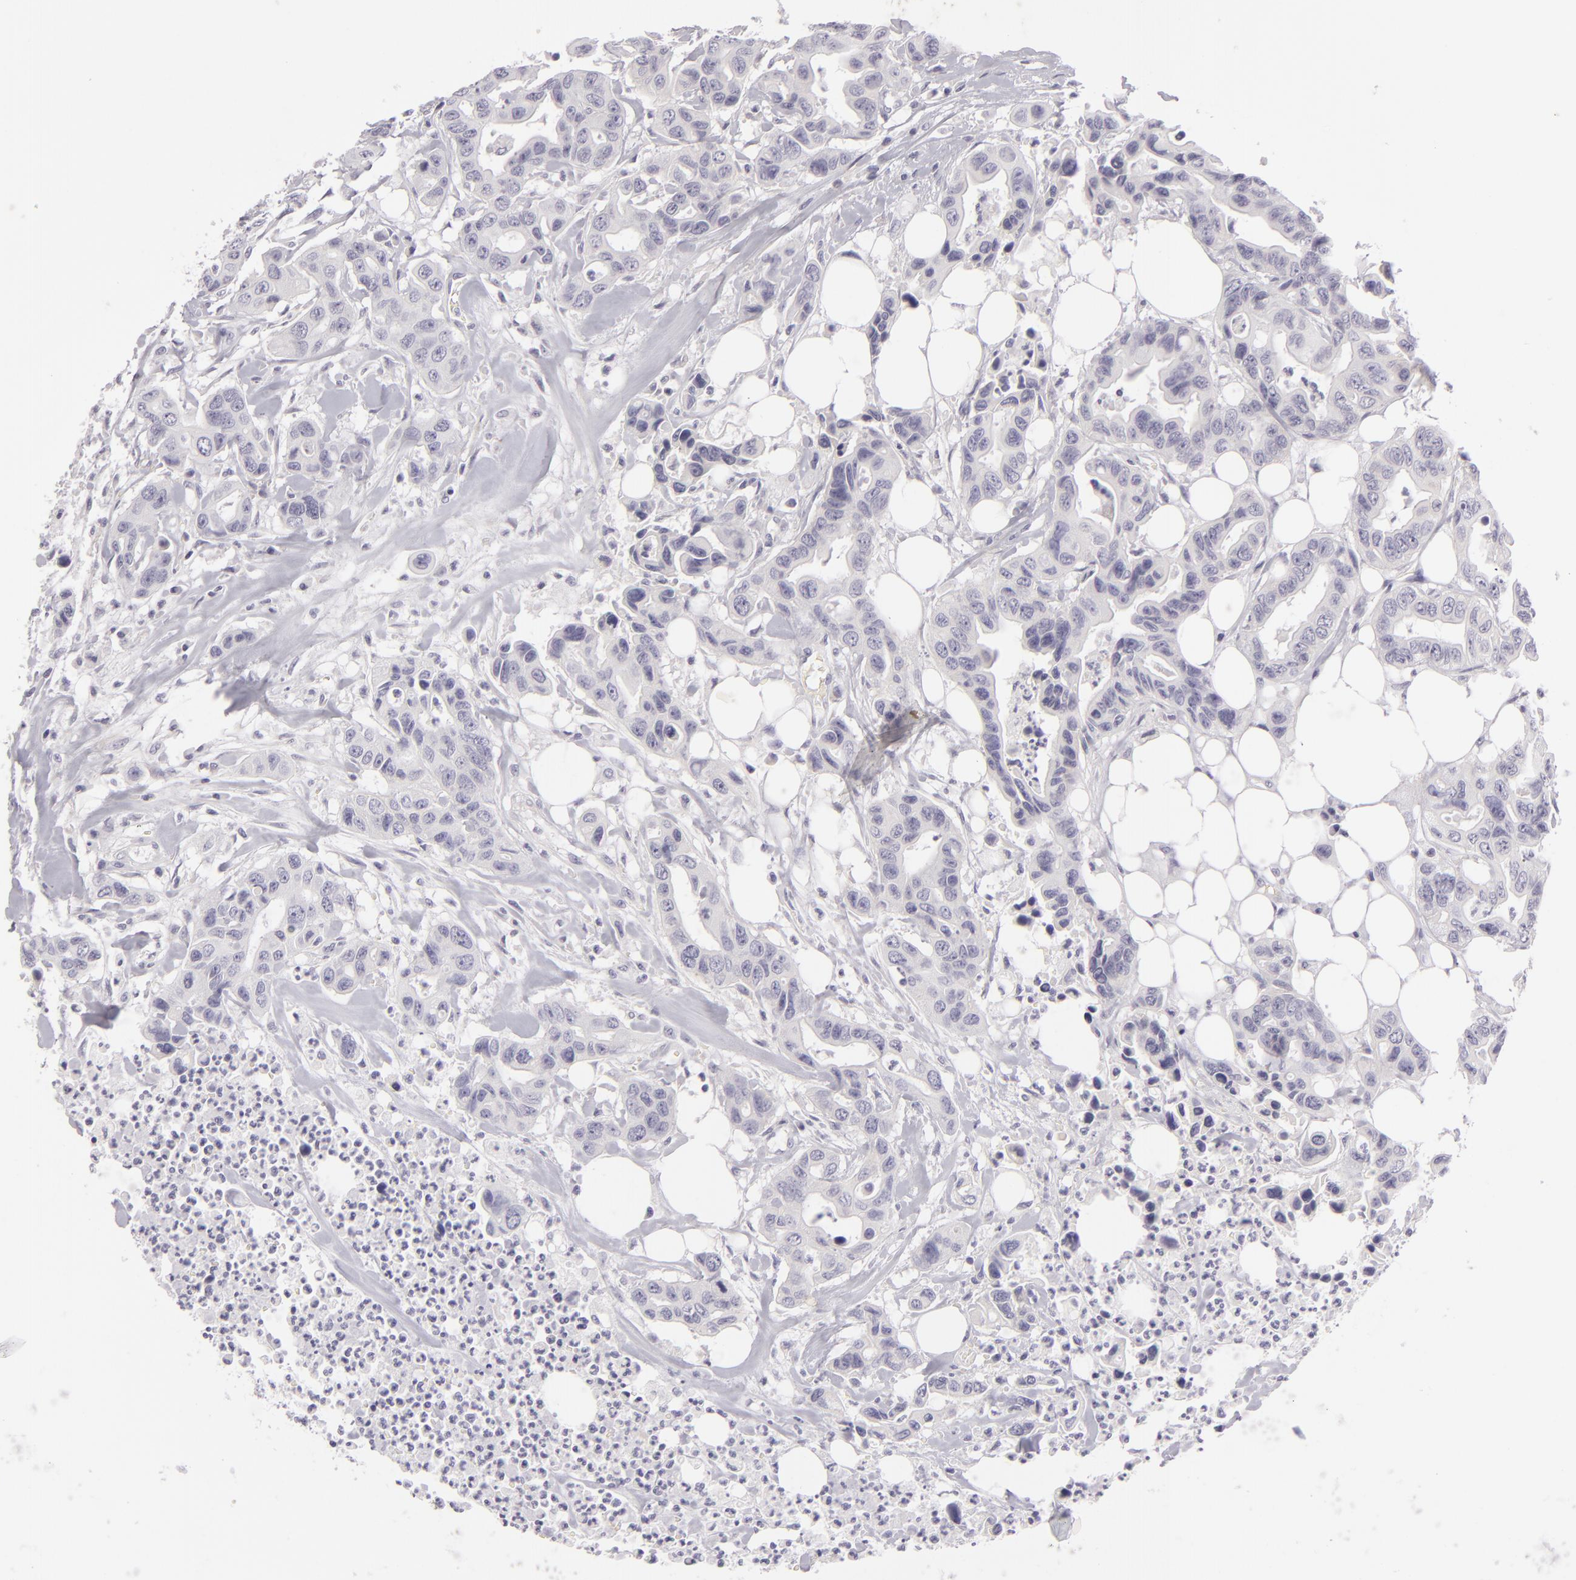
{"staining": {"intensity": "negative", "quantity": "none", "location": "none"}, "tissue": "colorectal cancer", "cell_type": "Tumor cells", "image_type": "cancer", "snomed": [{"axis": "morphology", "description": "Adenocarcinoma, NOS"}, {"axis": "topography", "description": "Colon"}], "caption": "Protein analysis of colorectal cancer exhibits no significant positivity in tumor cells.", "gene": "DLG4", "patient": {"sex": "female", "age": 70}}